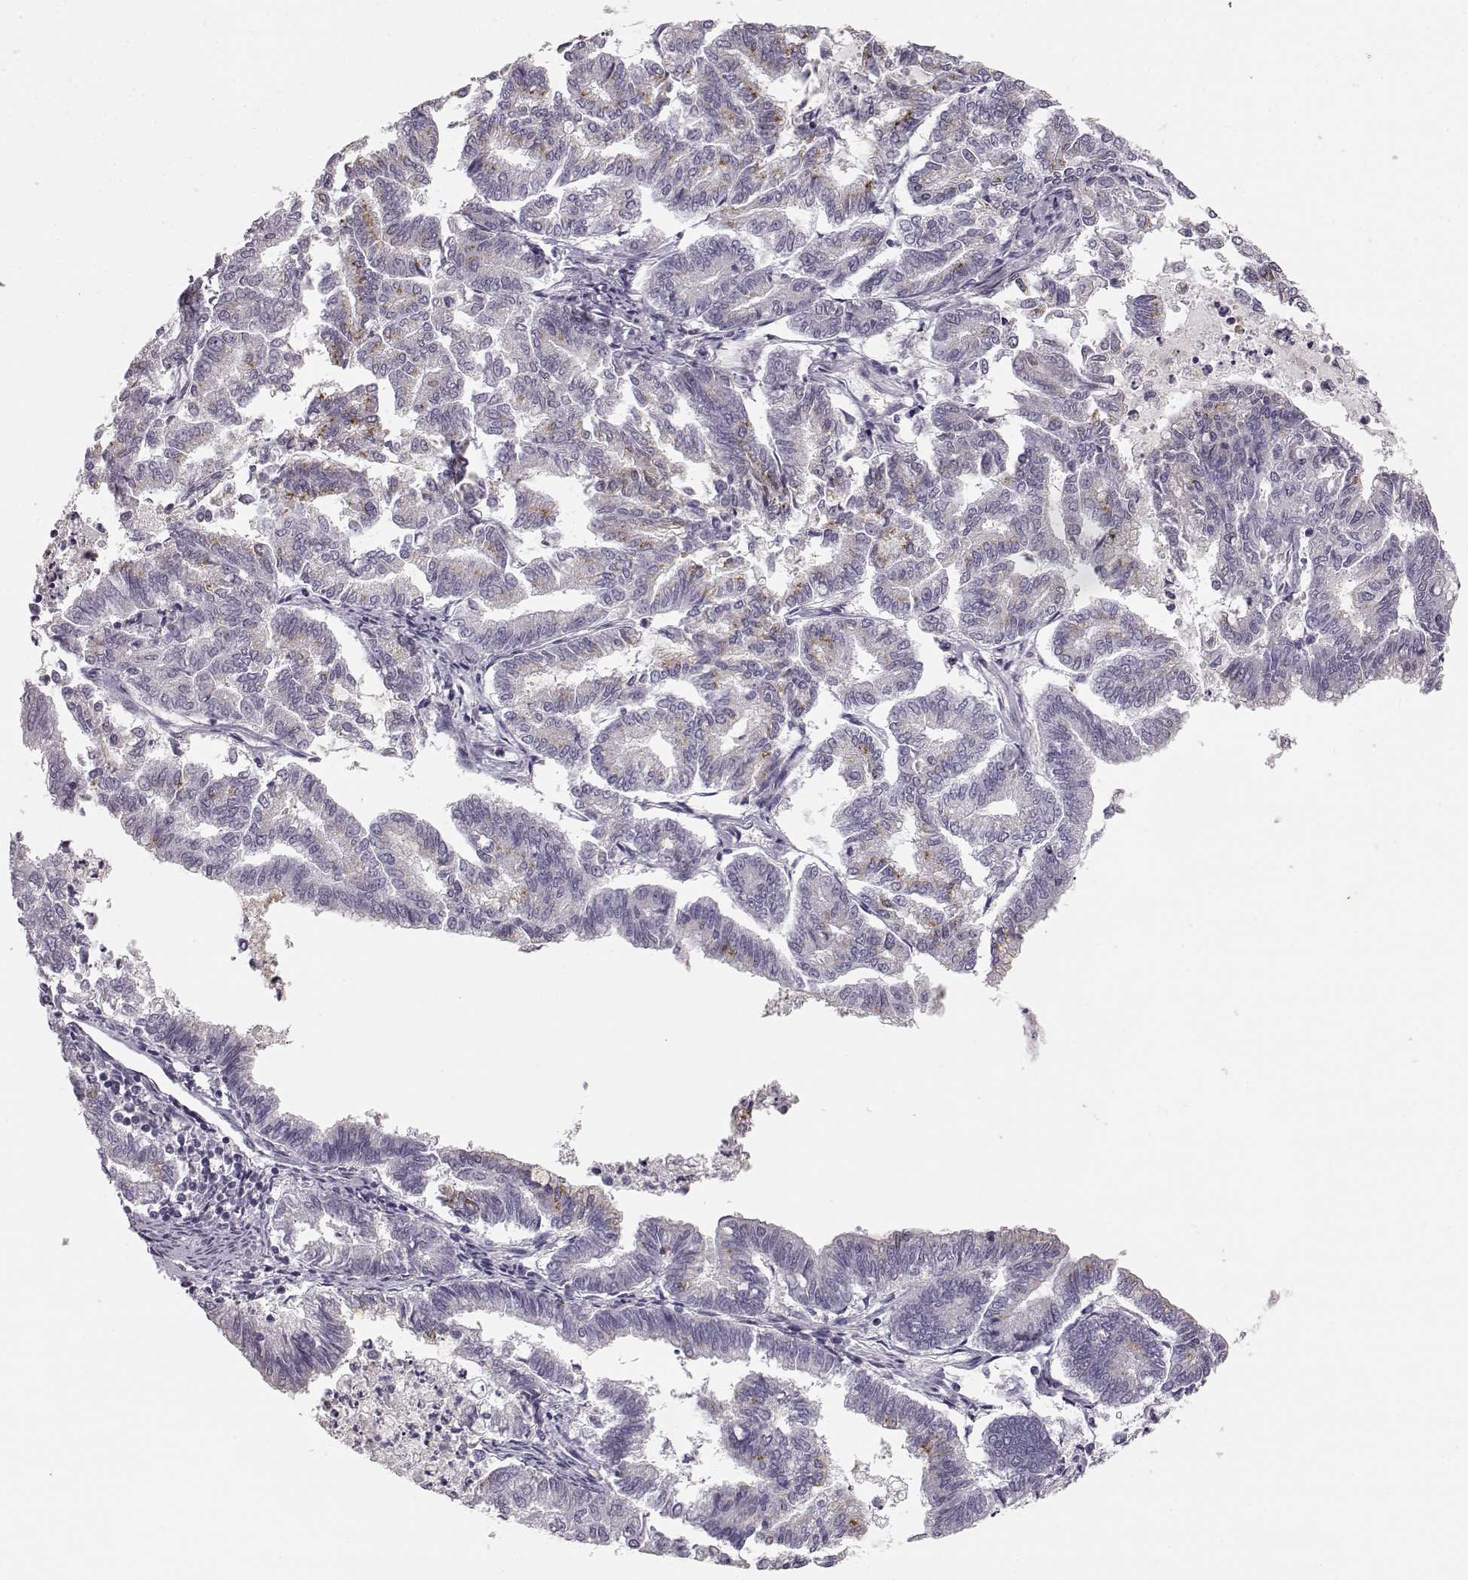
{"staining": {"intensity": "negative", "quantity": "none", "location": "none"}, "tissue": "endometrial cancer", "cell_type": "Tumor cells", "image_type": "cancer", "snomed": [{"axis": "morphology", "description": "Adenocarcinoma, NOS"}, {"axis": "topography", "description": "Endometrium"}], "caption": "DAB (3,3'-diaminobenzidine) immunohistochemical staining of human adenocarcinoma (endometrial) displays no significant expression in tumor cells.", "gene": "KIAA0319", "patient": {"sex": "female", "age": 79}}